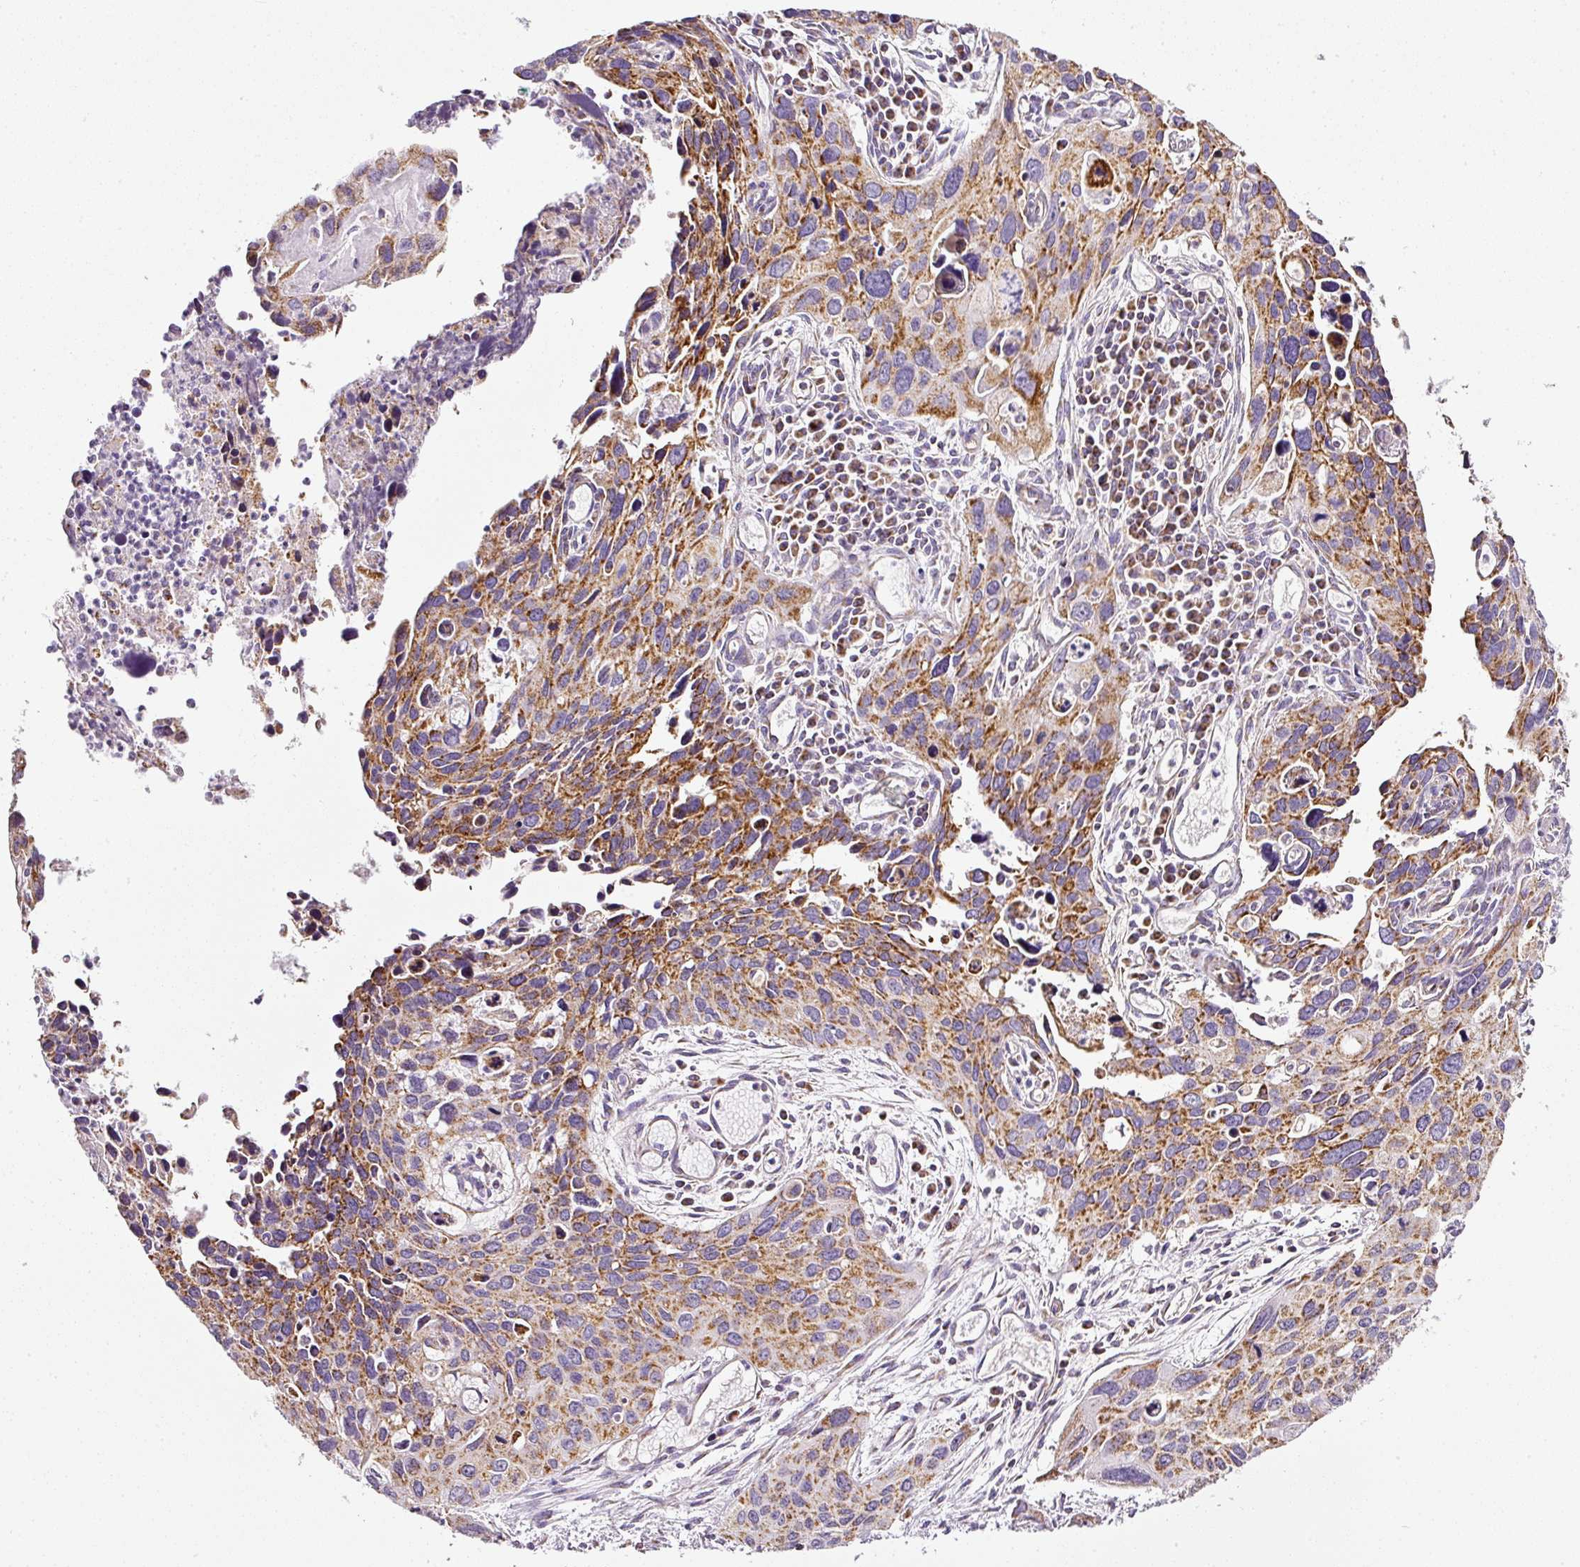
{"staining": {"intensity": "moderate", "quantity": ">75%", "location": "cytoplasmic/membranous"}, "tissue": "cervical cancer", "cell_type": "Tumor cells", "image_type": "cancer", "snomed": [{"axis": "morphology", "description": "Squamous cell carcinoma, NOS"}, {"axis": "topography", "description": "Cervix"}], "caption": "Protein analysis of cervical cancer tissue exhibits moderate cytoplasmic/membranous positivity in approximately >75% of tumor cells.", "gene": "SDHA", "patient": {"sex": "female", "age": 55}}